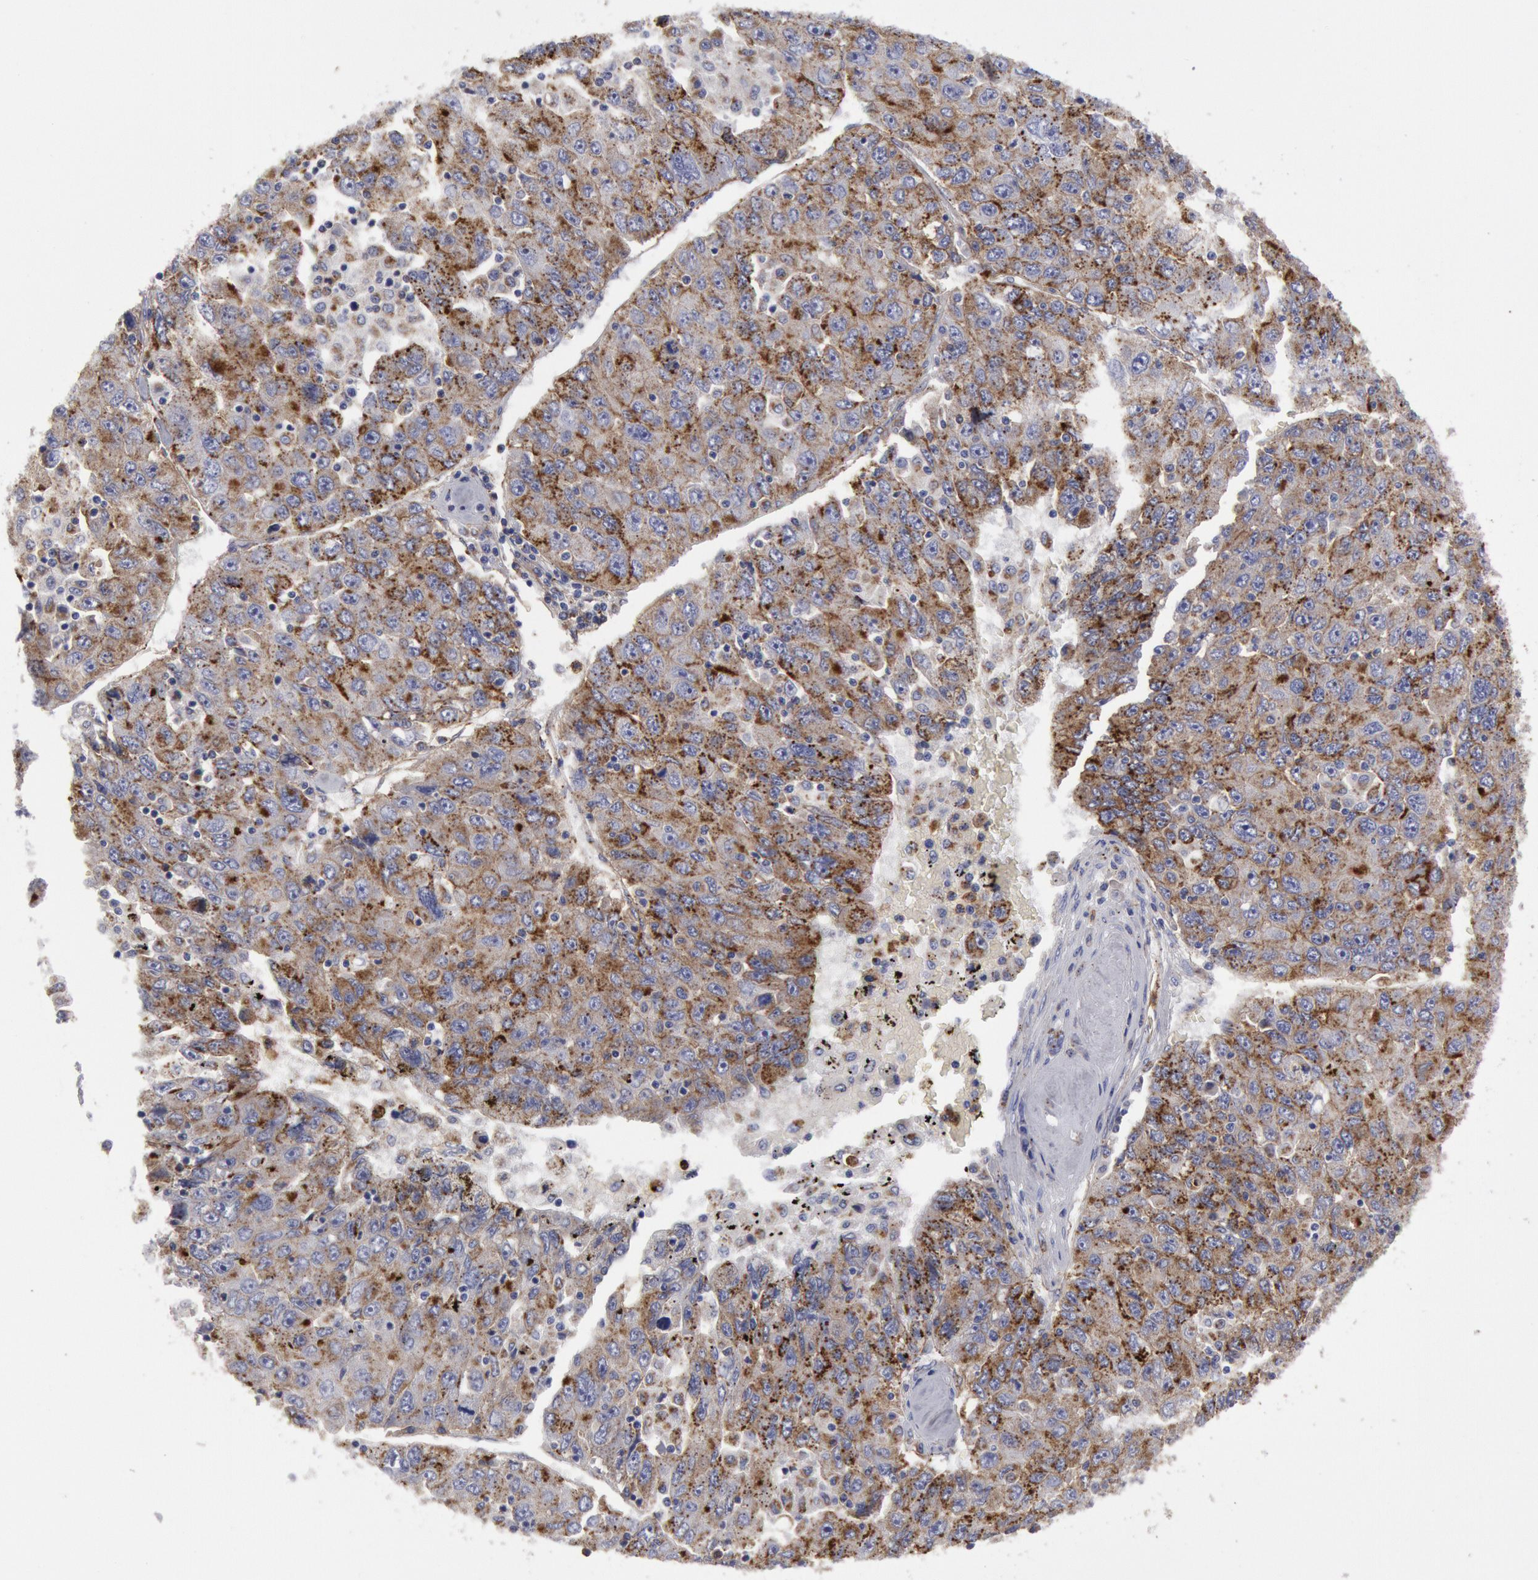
{"staining": {"intensity": "weak", "quantity": "25%-75%", "location": "cytoplasmic/membranous"}, "tissue": "liver cancer", "cell_type": "Tumor cells", "image_type": "cancer", "snomed": [{"axis": "morphology", "description": "Carcinoma, Hepatocellular, NOS"}, {"axis": "topography", "description": "Liver"}], "caption": "This histopathology image reveals immunohistochemistry staining of human hepatocellular carcinoma (liver), with low weak cytoplasmic/membranous positivity in about 25%-75% of tumor cells.", "gene": "FLOT1", "patient": {"sex": "male", "age": 49}}